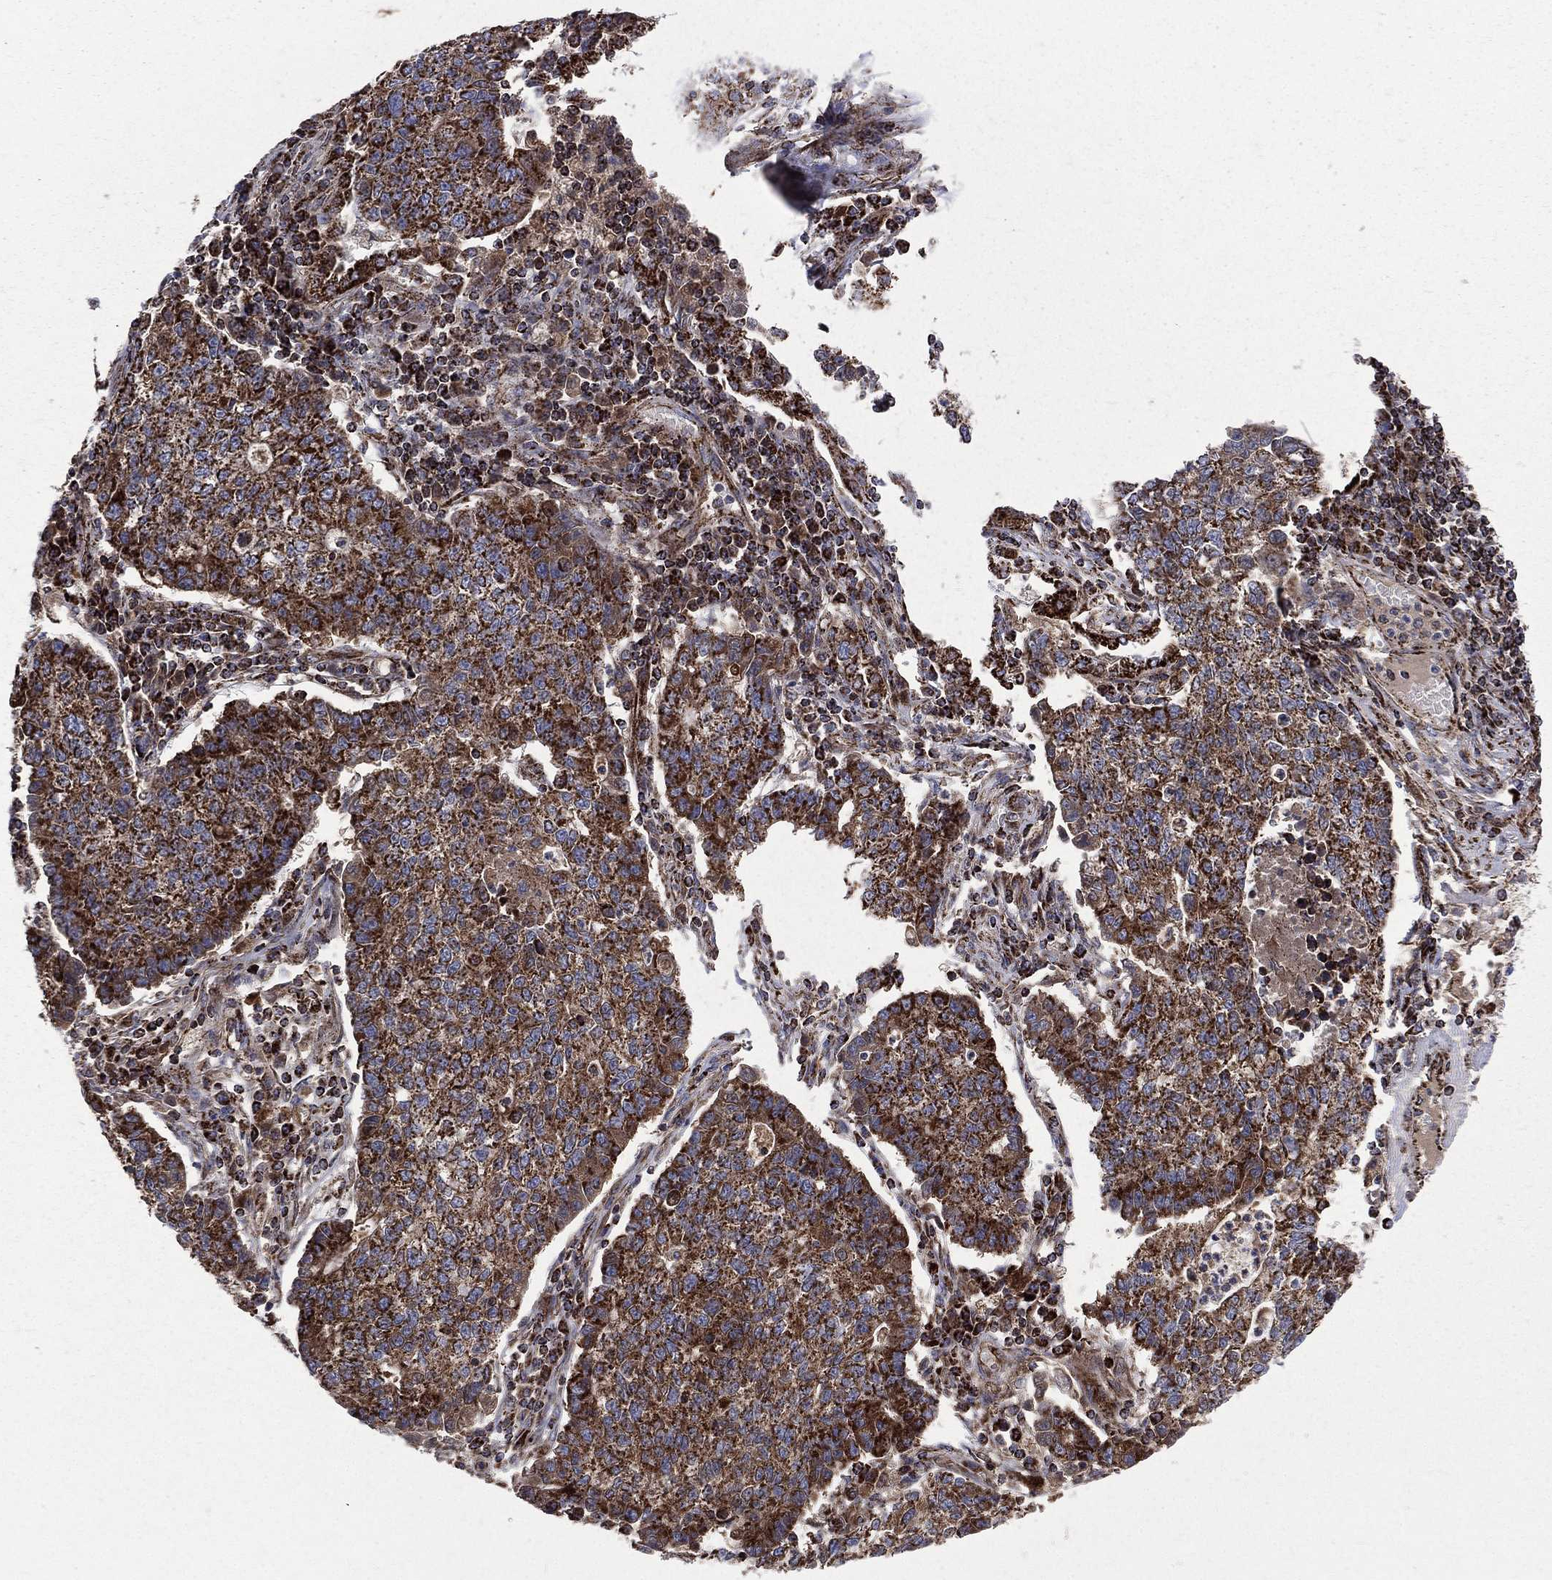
{"staining": {"intensity": "strong", "quantity": ">75%", "location": "cytoplasmic/membranous"}, "tissue": "lung cancer", "cell_type": "Tumor cells", "image_type": "cancer", "snomed": [{"axis": "morphology", "description": "Adenocarcinoma, NOS"}, {"axis": "topography", "description": "Lung"}], "caption": "IHC (DAB) staining of adenocarcinoma (lung) reveals strong cytoplasmic/membranous protein positivity in approximately >75% of tumor cells.", "gene": "GOT2", "patient": {"sex": "male", "age": 57}}